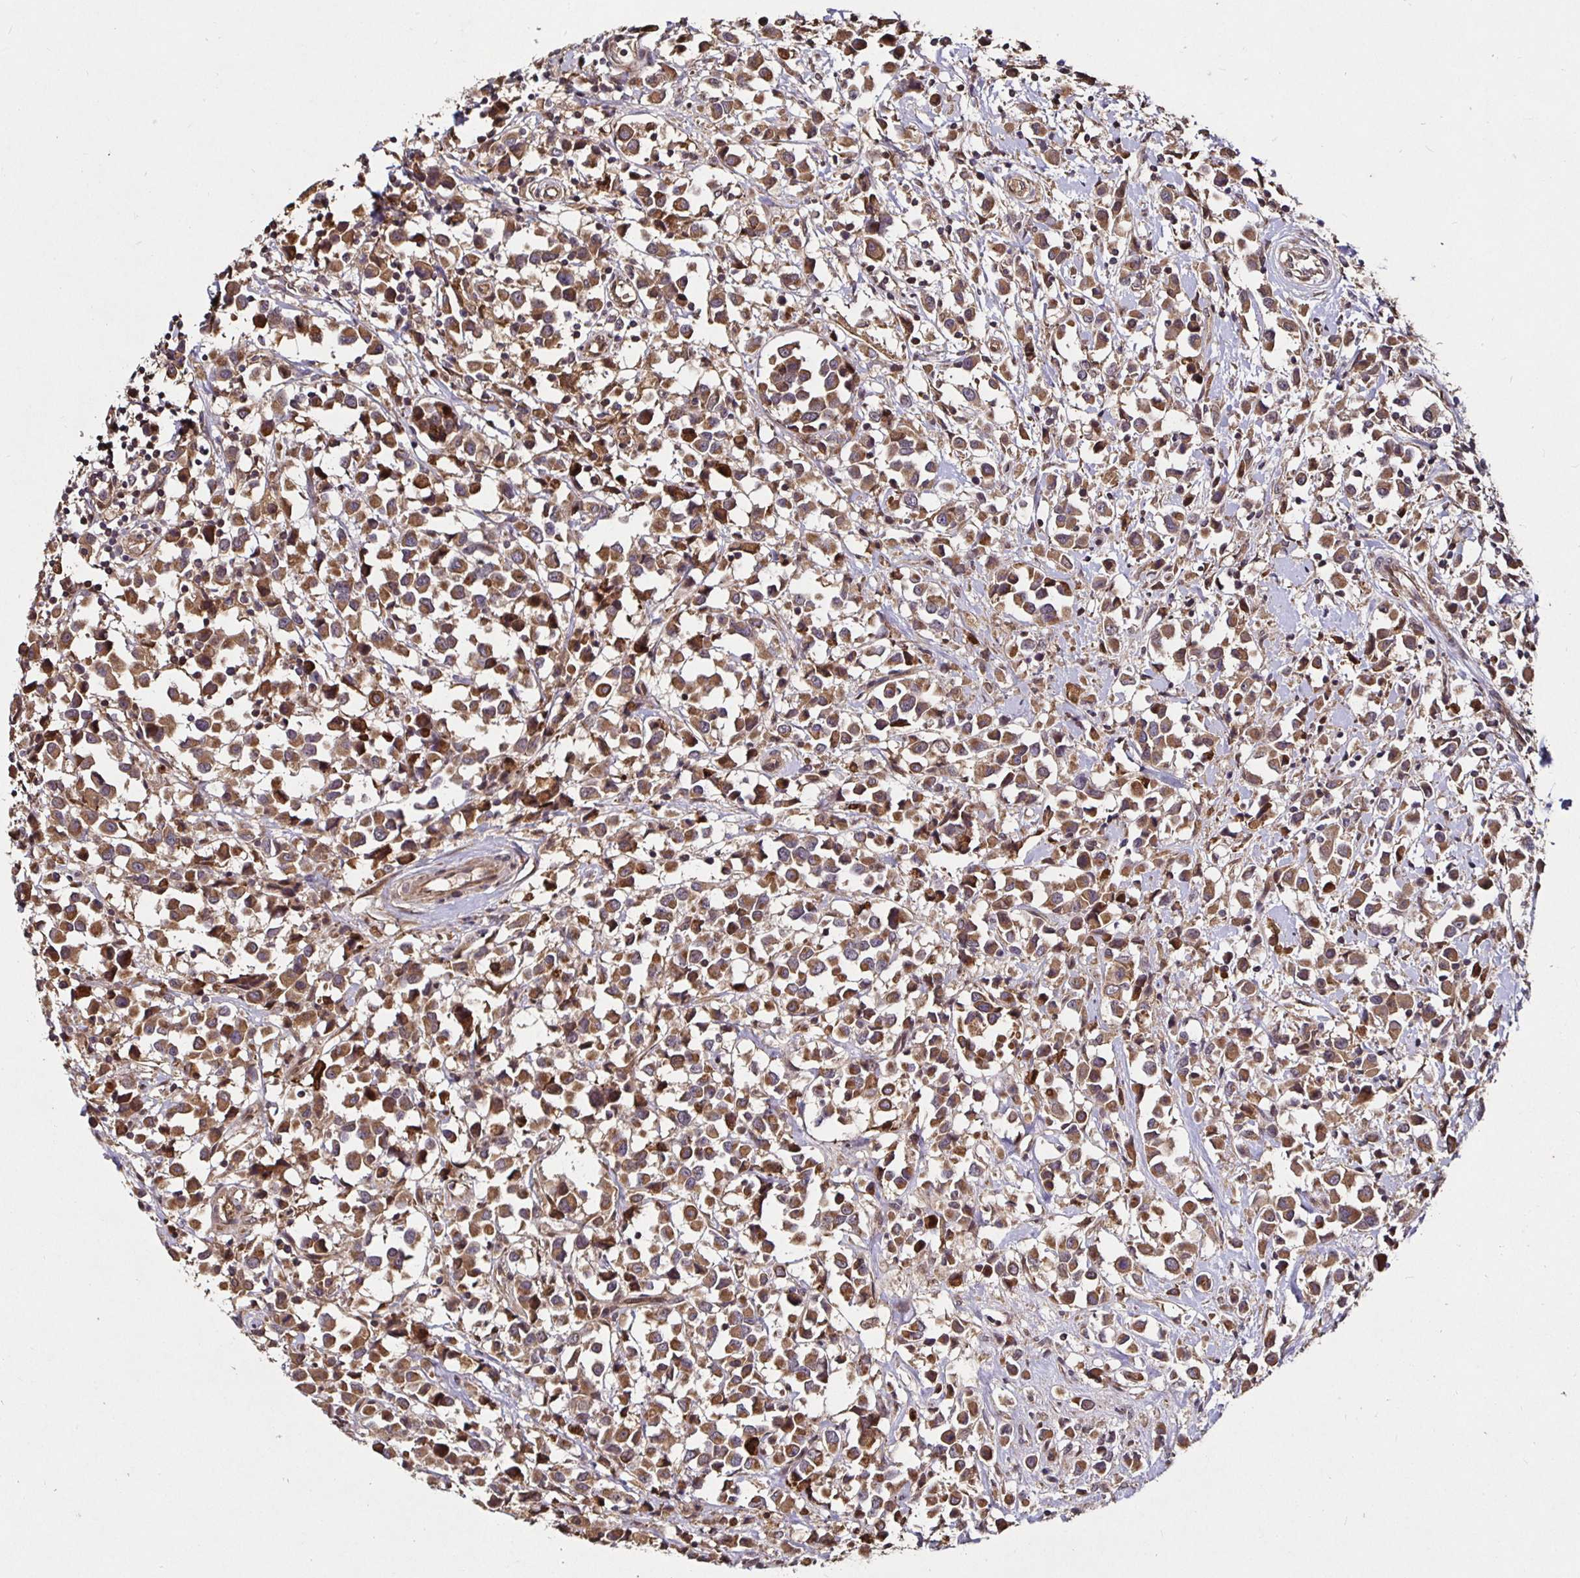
{"staining": {"intensity": "moderate", "quantity": ">75%", "location": "cytoplasmic/membranous"}, "tissue": "breast cancer", "cell_type": "Tumor cells", "image_type": "cancer", "snomed": [{"axis": "morphology", "description": "Duct carcinoma"}, {"axis": "topography", "description": "Breast"}], "caption": "A photomicrograph of human intraductal carcinoma (breast) stained for a protein exhibits moderate cytoplasmic/membranous brown staining in tumor cells.", "gene": "SMYD3", "patient": {"sex": "female", "age": 61}}